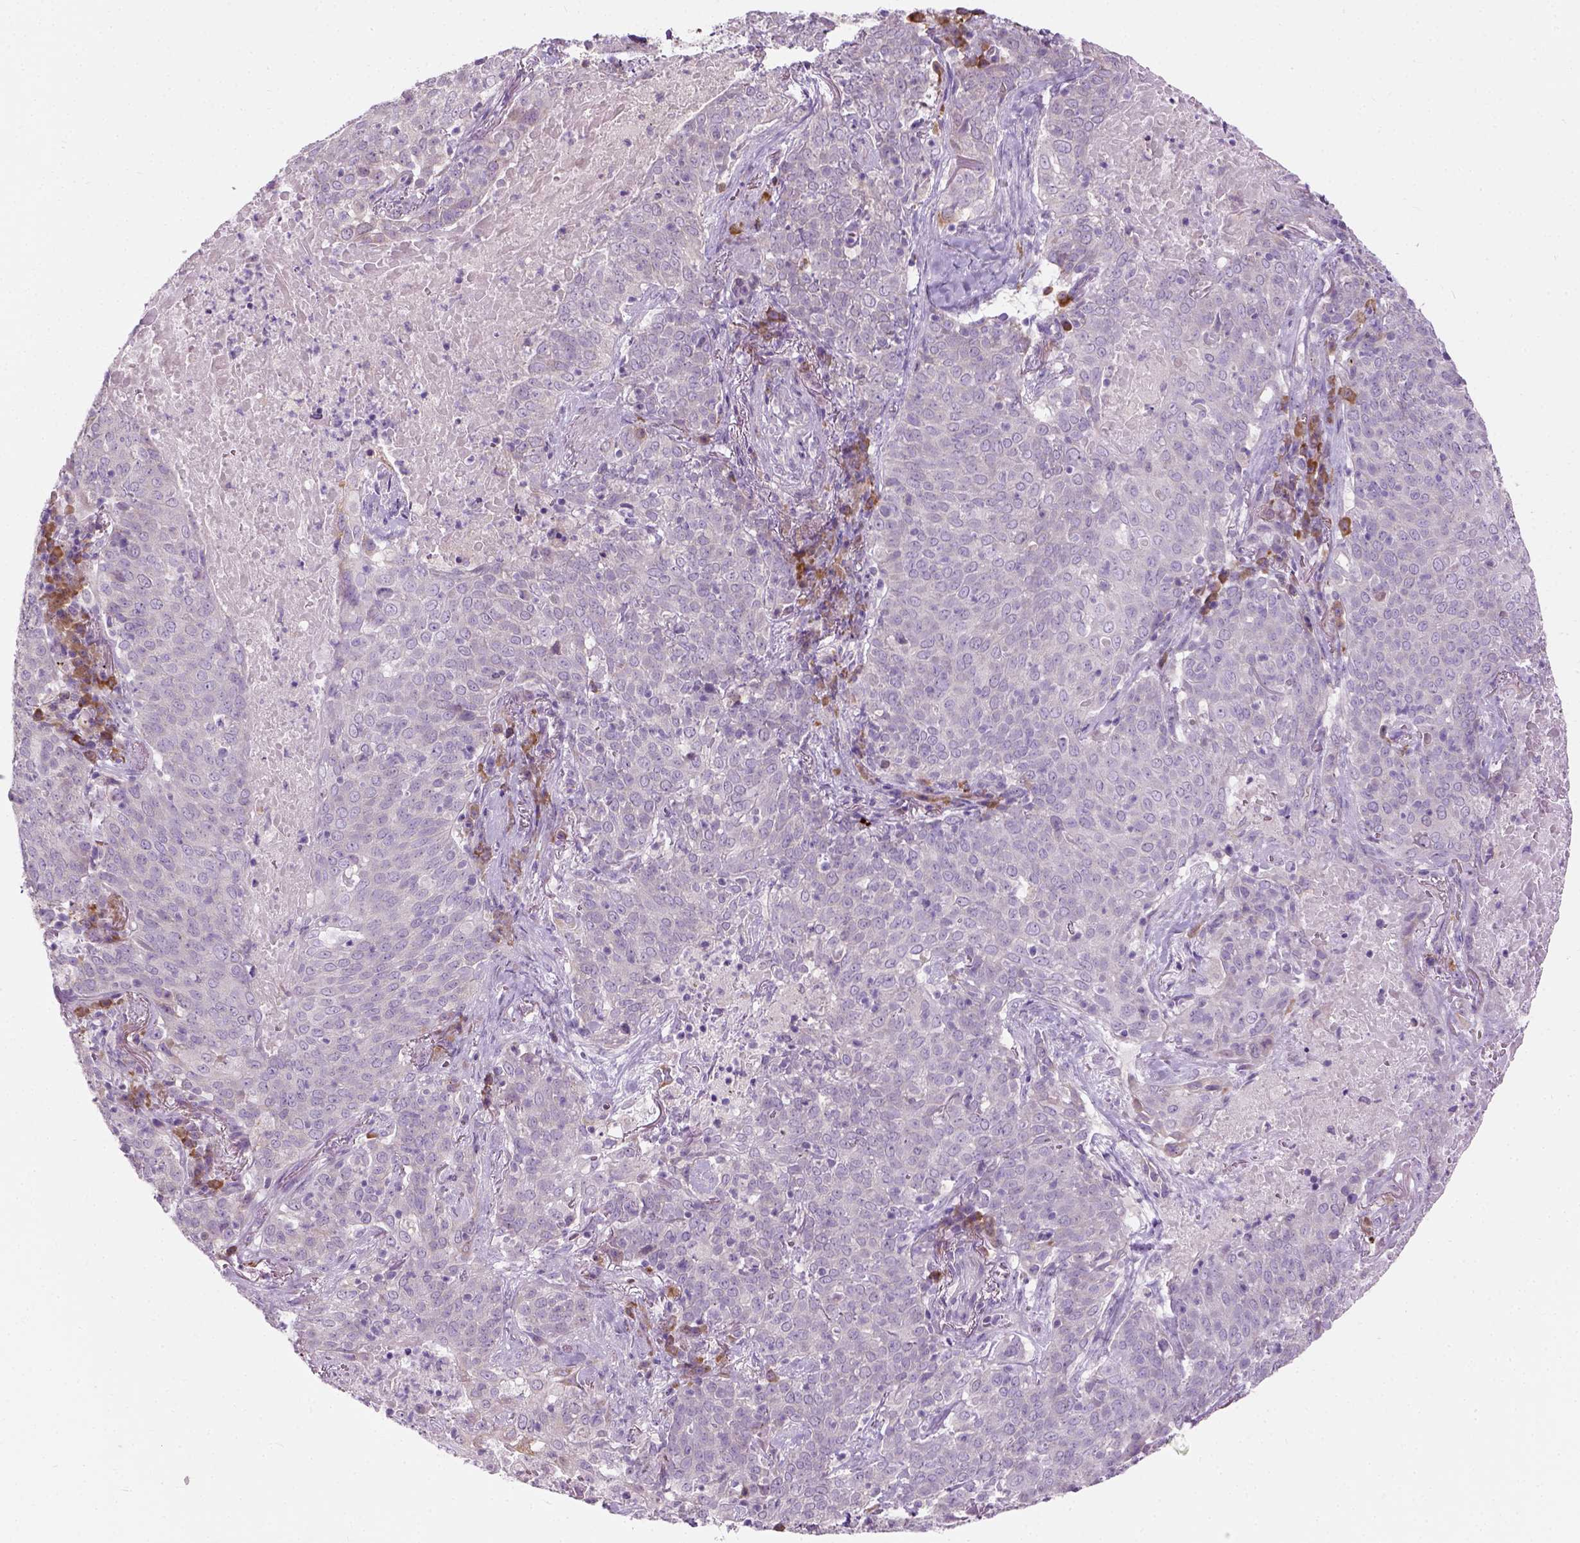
{"staining": {"intensity": "negative", "quantity": "none", "location": "none"}, "tissue": "lung cancer", "cell_type": "Tumor cells", "image_type": "cancer", "snomed": [{"axis": "morphology", "description": "Squamous cell carcinoma, NOS"}, {"axis": "topography", "description": "Lung"}], "caption": "A high-resolution micrograph shows immunohistochemistry staining of squamous cell carcinoma (lung), which displays no significant positivity in tumor cells. (DAB IHC with hematoxylin counter stain).", "gene": "TRIM72", "patient": {"sex": "male", "age": 82}}